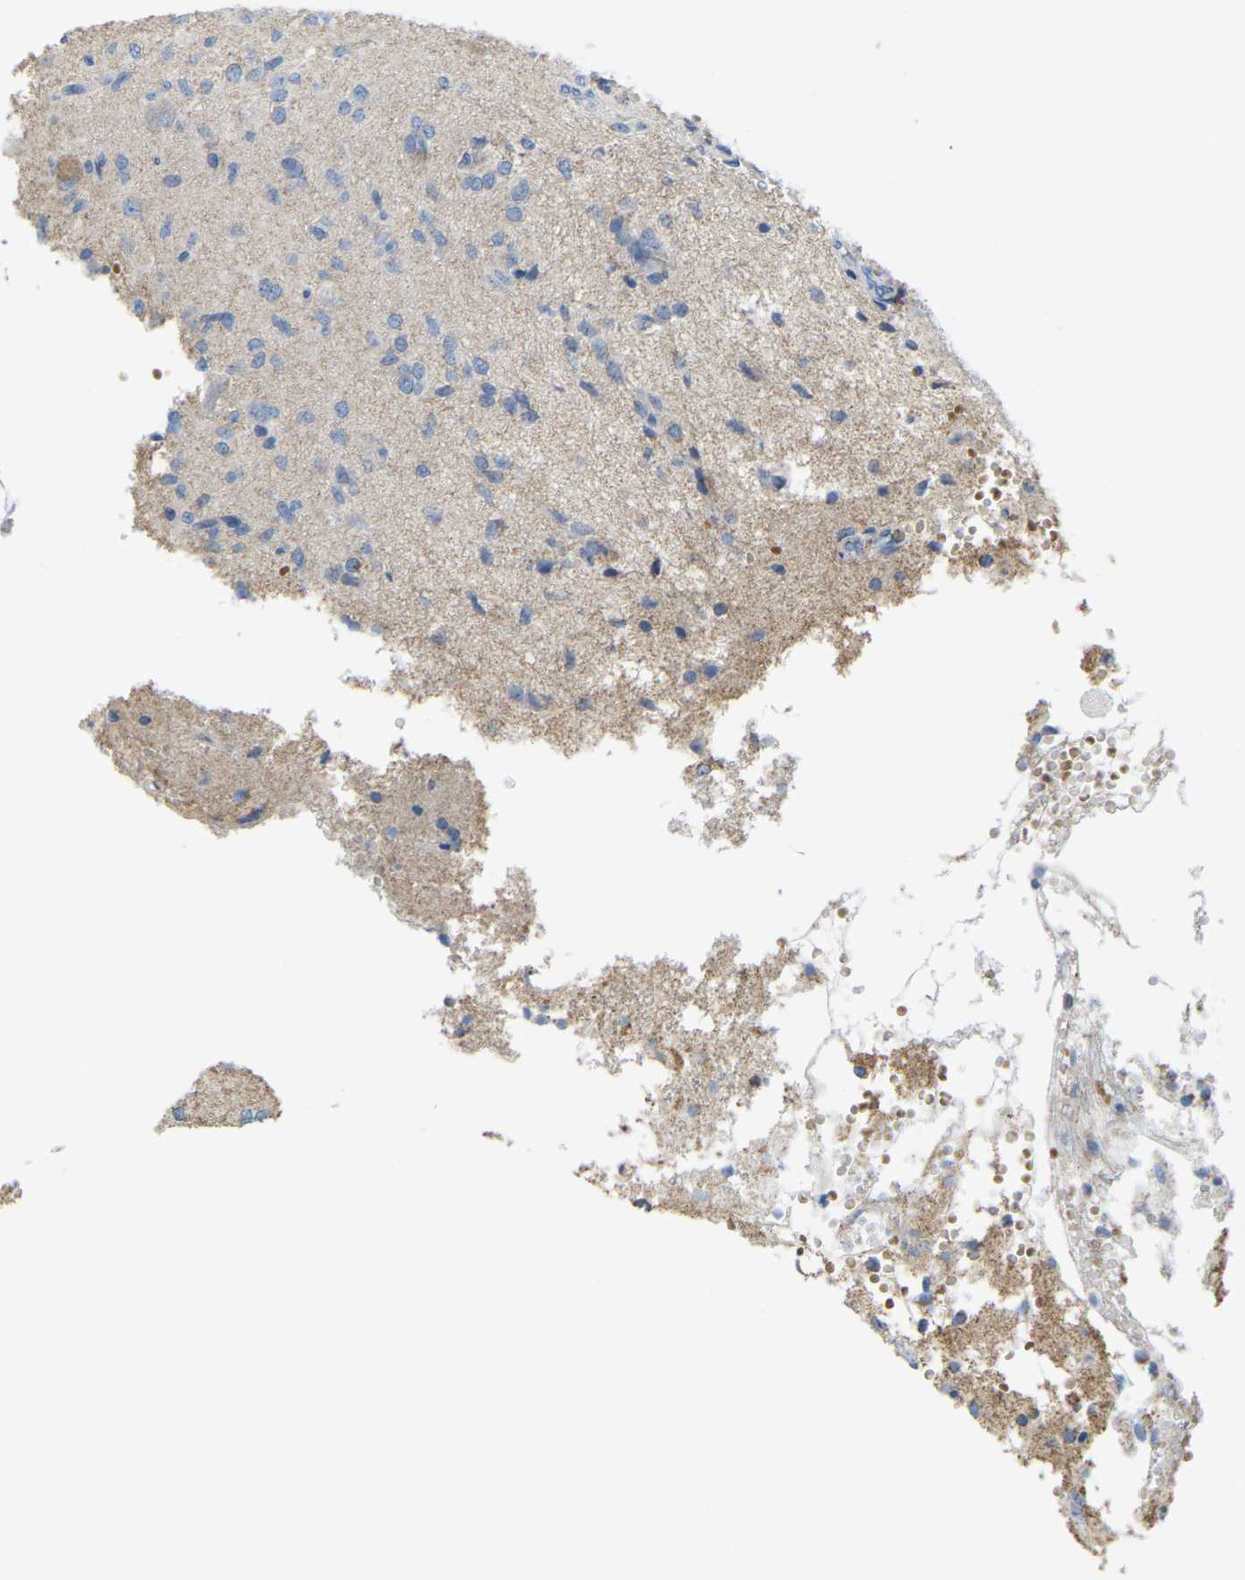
{"staining": {"intensity": "negative", "quantity": "none", "location": "none"}, "tissue": "glioma", "cell_type": "Tumor cells", "image_type": "cancer", "snomed": [{"axis": "morphology", "description": "Glioma, malignant, High grade"}, {"axis": "topography", "description": "Brain"}], "caption": "Tumor cells are negative for protein expression in human glioma.", "gene": "SERPINB5", "patient": {"sex": "female", "age": 59}}